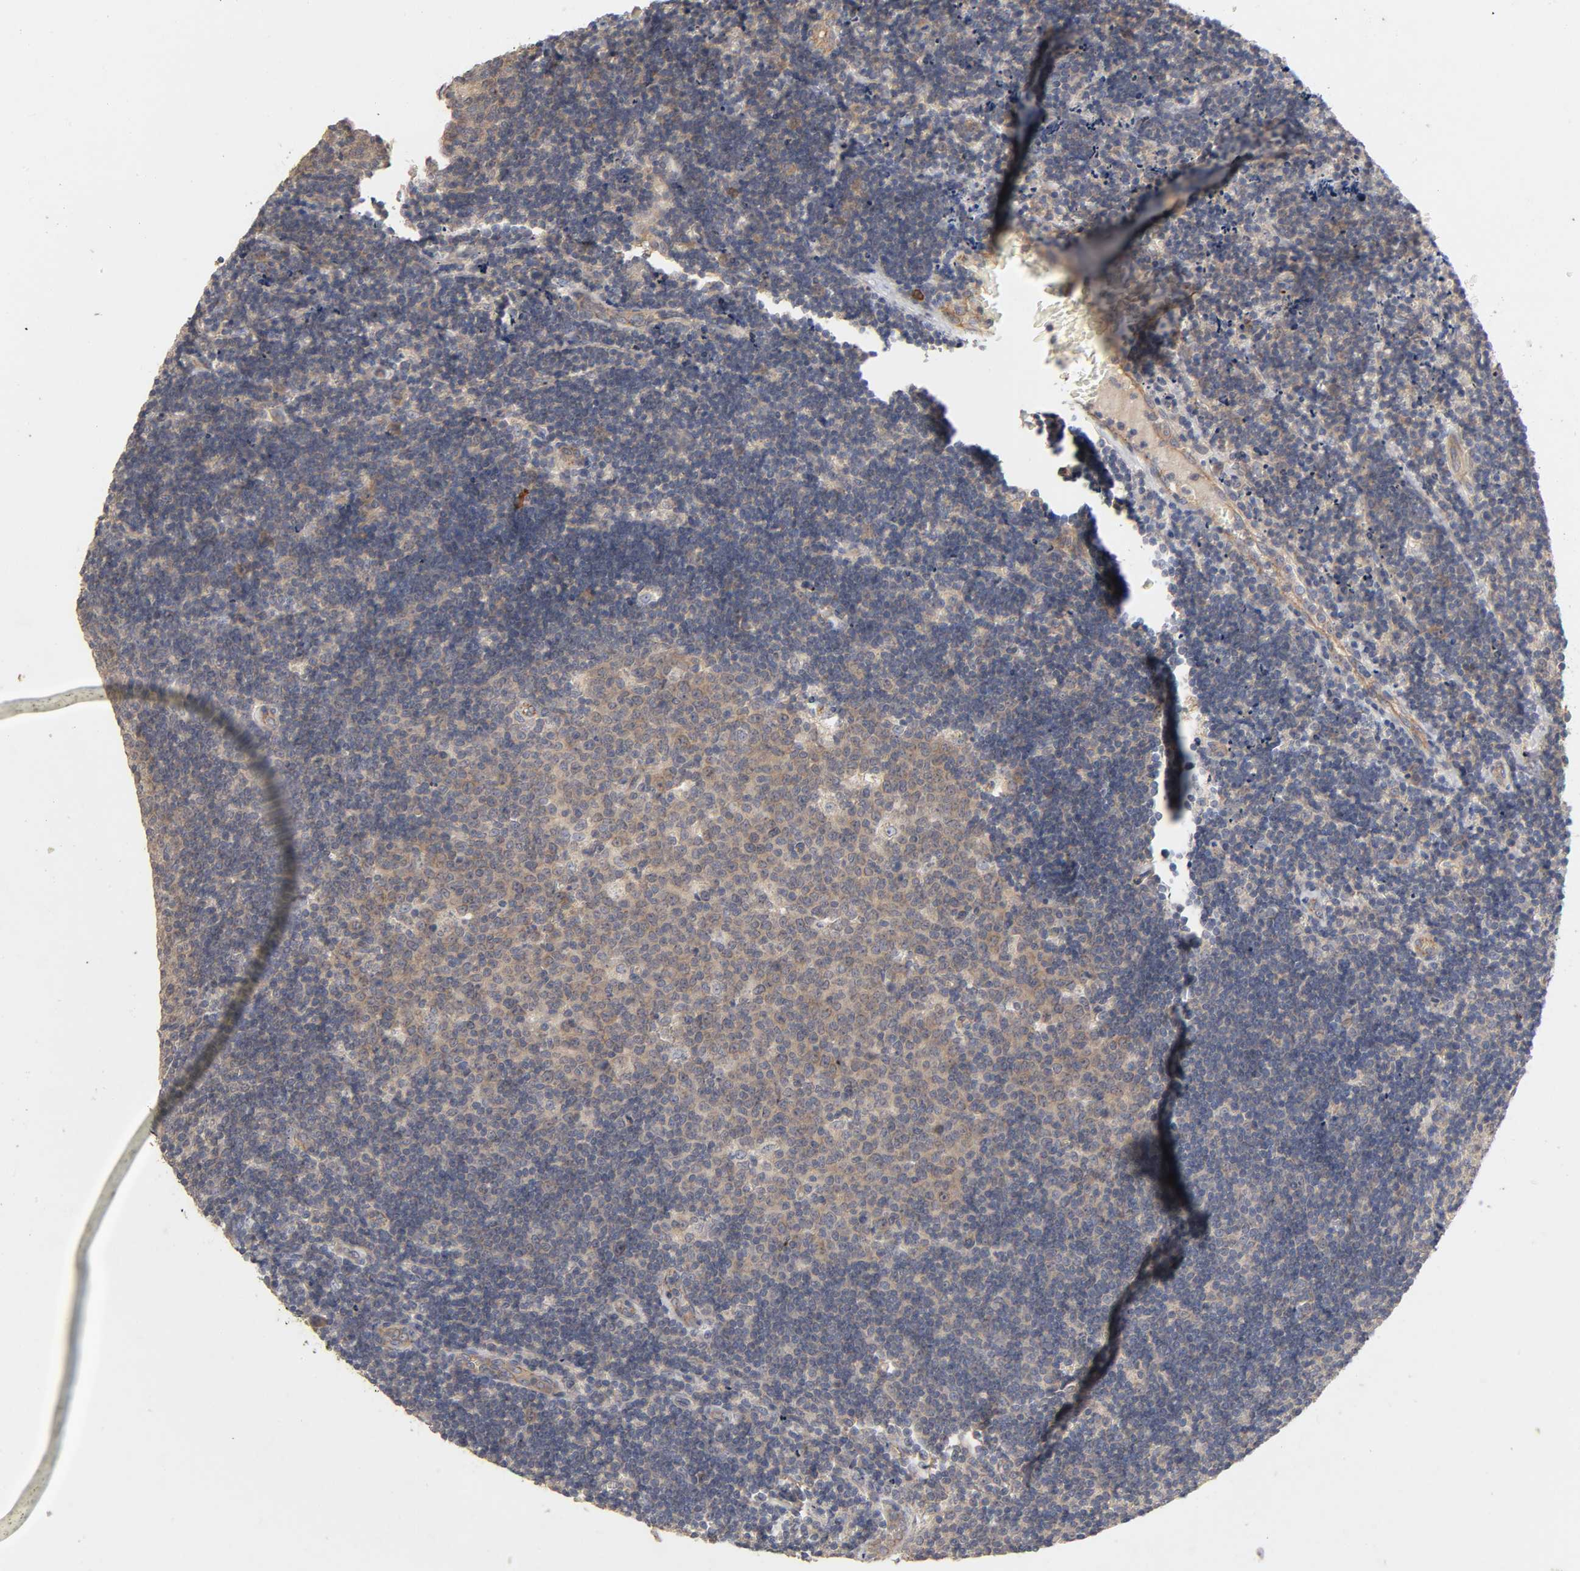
{"staining": {"intensity": "weak", "quantity": ">75%", "location": "cytoplasmic/membranous"}, "tissue": "lymph node", "cell_type": "Germinal center cells", "image_type": "normal", "snomed": [{"axis": "morphology", "description": "Normal tissue, NOS"}, {"axis": "topography", "description": "Lymph node"}, {"axis": "topography", "description": "Salivary gland"}], "caption": "This histopathology image displays IHC staining of benign human lymph node, with low weak cytoplasmic/membranous expression in about >75% of germinal center cells.", "gene": "PDZD11", "patient": {"sex": "male", "age": 8}}